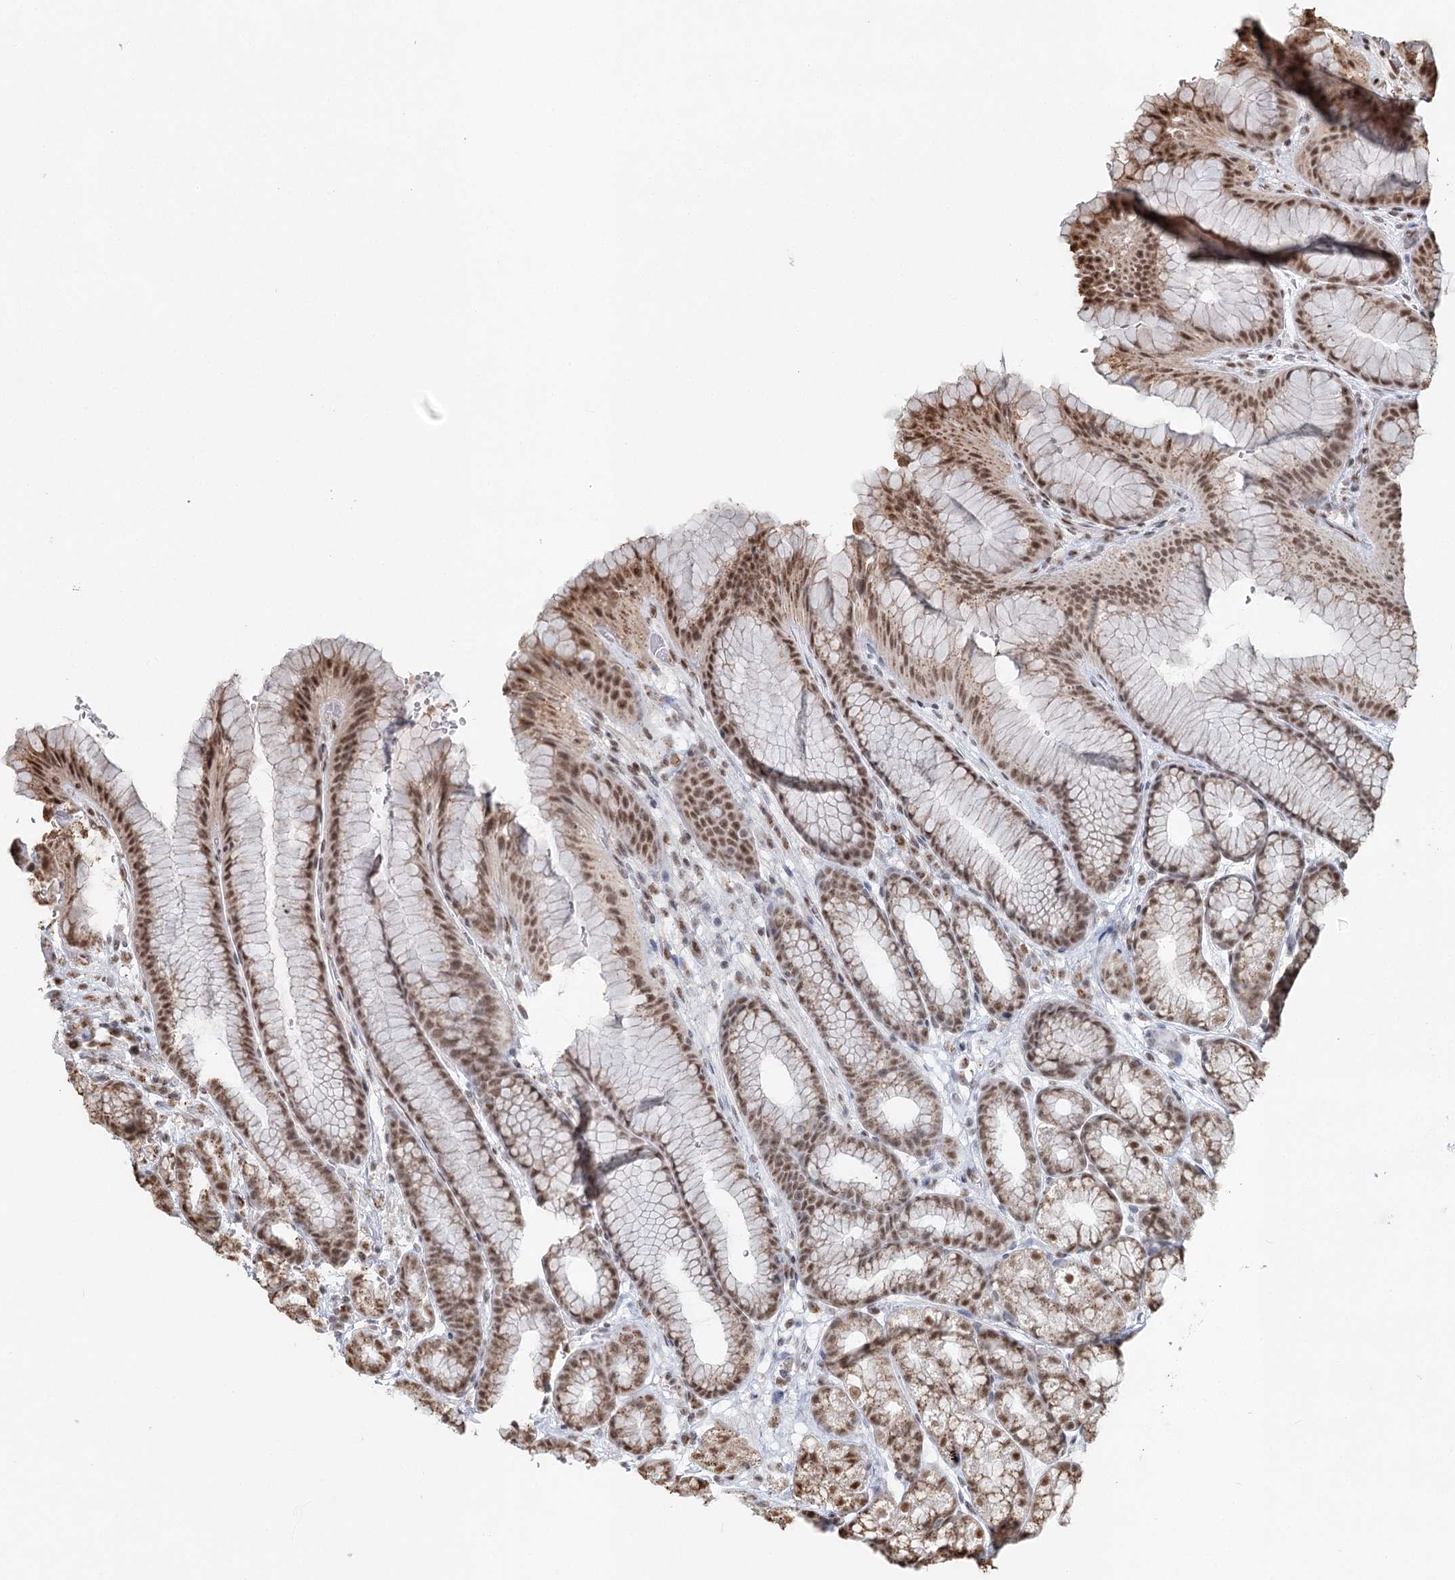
{"staining": {"intensity": "strong", "quantity": "25%-75%", "location": "nuclear"}, "tissue": "stomach", "cell_type": "Glandular cells", "image_type": "normal", "snomed": [{"axis": "morphology", "description": "Normal tissue, NOS"}, {"axis": "morphology", "description": "Adenocarcinoma, NOS"}, {"axis": "topography", "description": "Stomach"}], "caption": "Immunohistochemical staining of benign human stomach exhibits 25%-75% levels of strong nuclear protein staining in approximately 25%-75% of glandular cells. (DAB IHC with brightfield microscopy, high magnification).", "gene": "GPALPP1", "patient": {"sex": "male", "age": 57}}